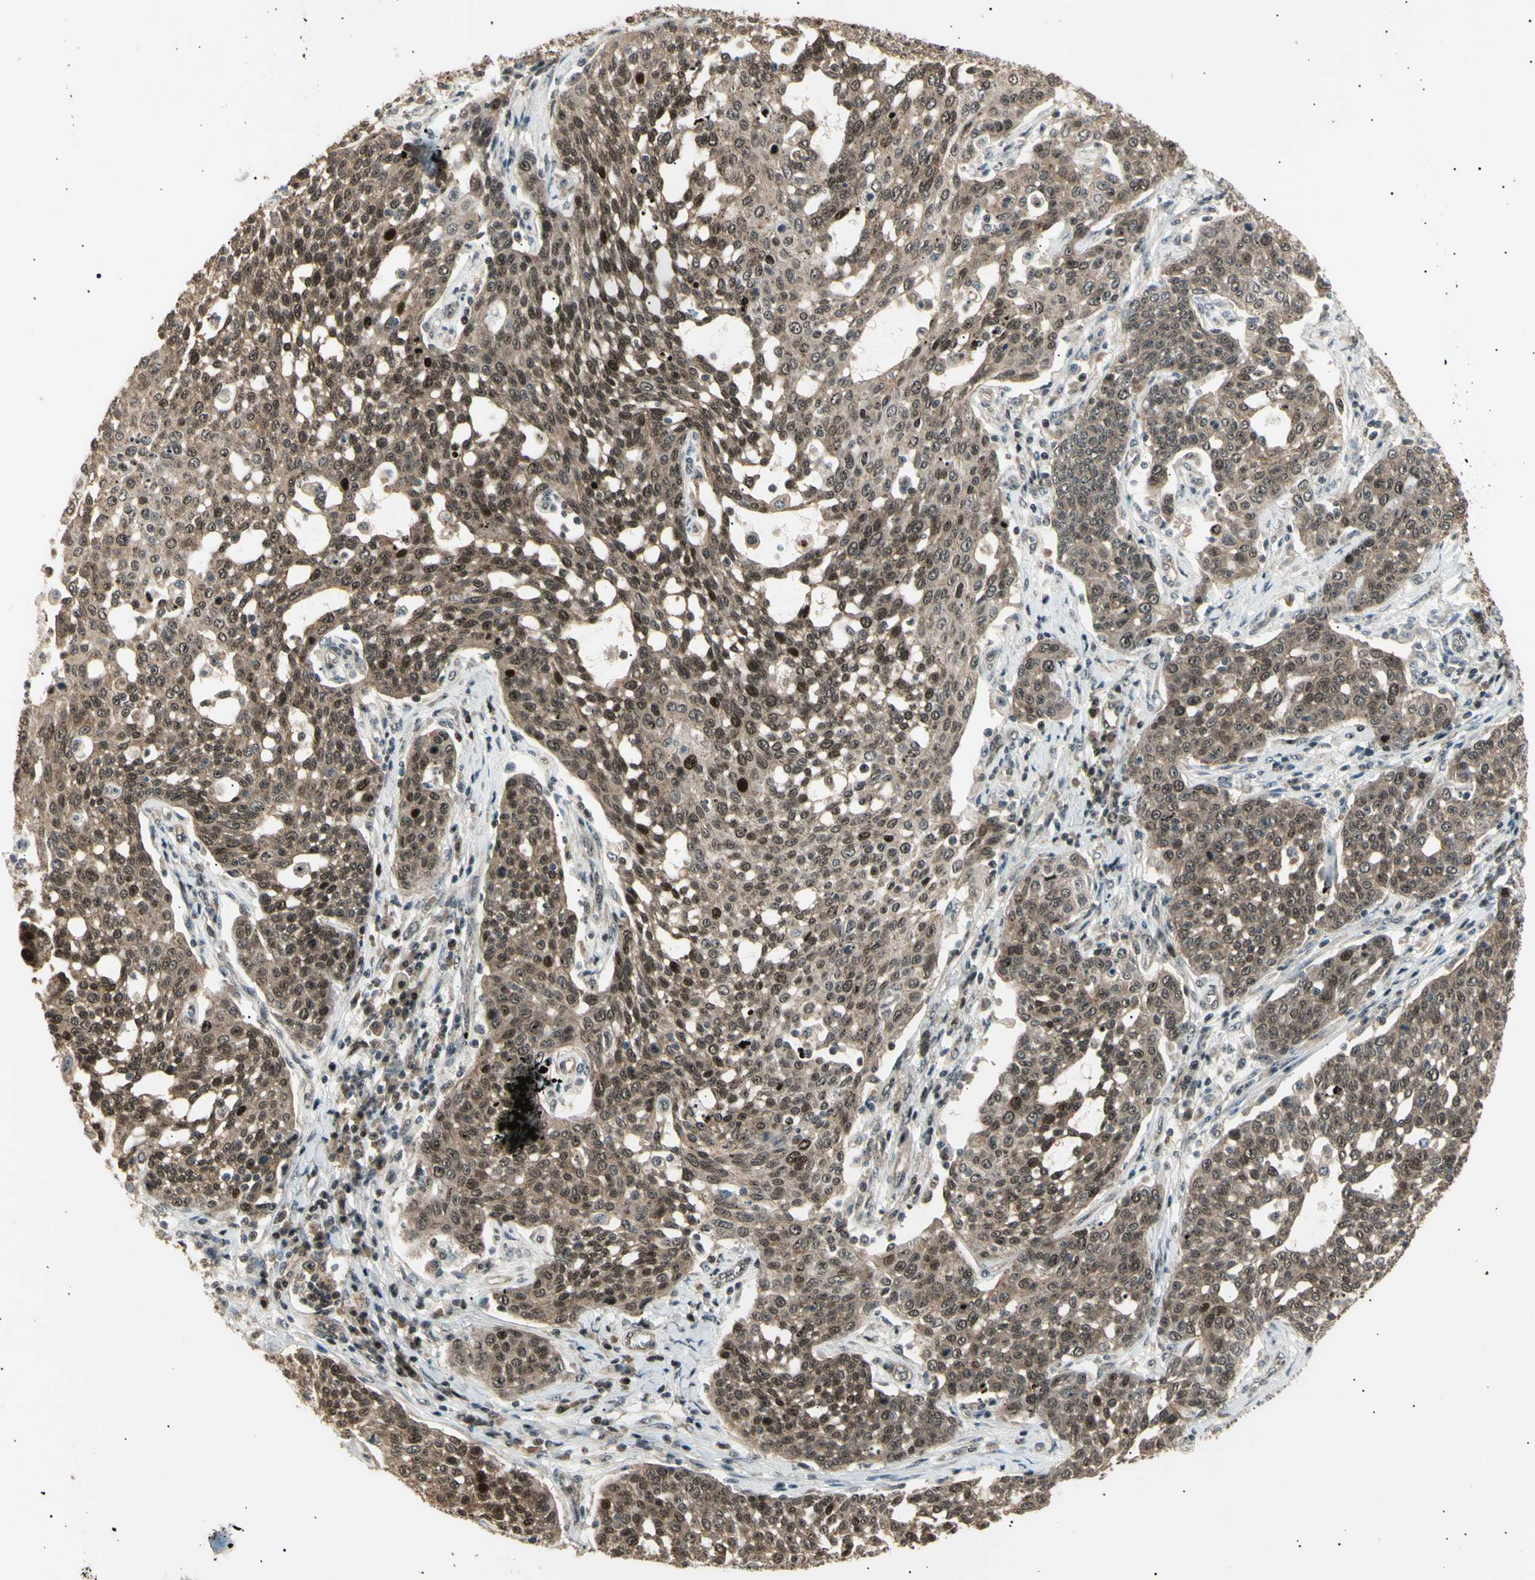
{"staining": {"intensity": "moderate", "quantity": ">75%", "location": "cytoplasmic/membranous,nuclear"}, "tissue": "cervical cancer", "cell_type": "Tumor cells", "image_type": "cancer", "snomed": [{"axis": "morphology", "description": "Squamous cell carcinoma, NOS"}, {"axis": "topography", "description": "Cervix"}], "caption": "This is an image of immunohistochemistry staining of squamous cell carcinoma (cervical), which shows moderate staining in the cytoplasmic/membranous and nuclear of tumor cells.", "gene": "NUAK2", "patient": {"sex": "female", "age": 34}}